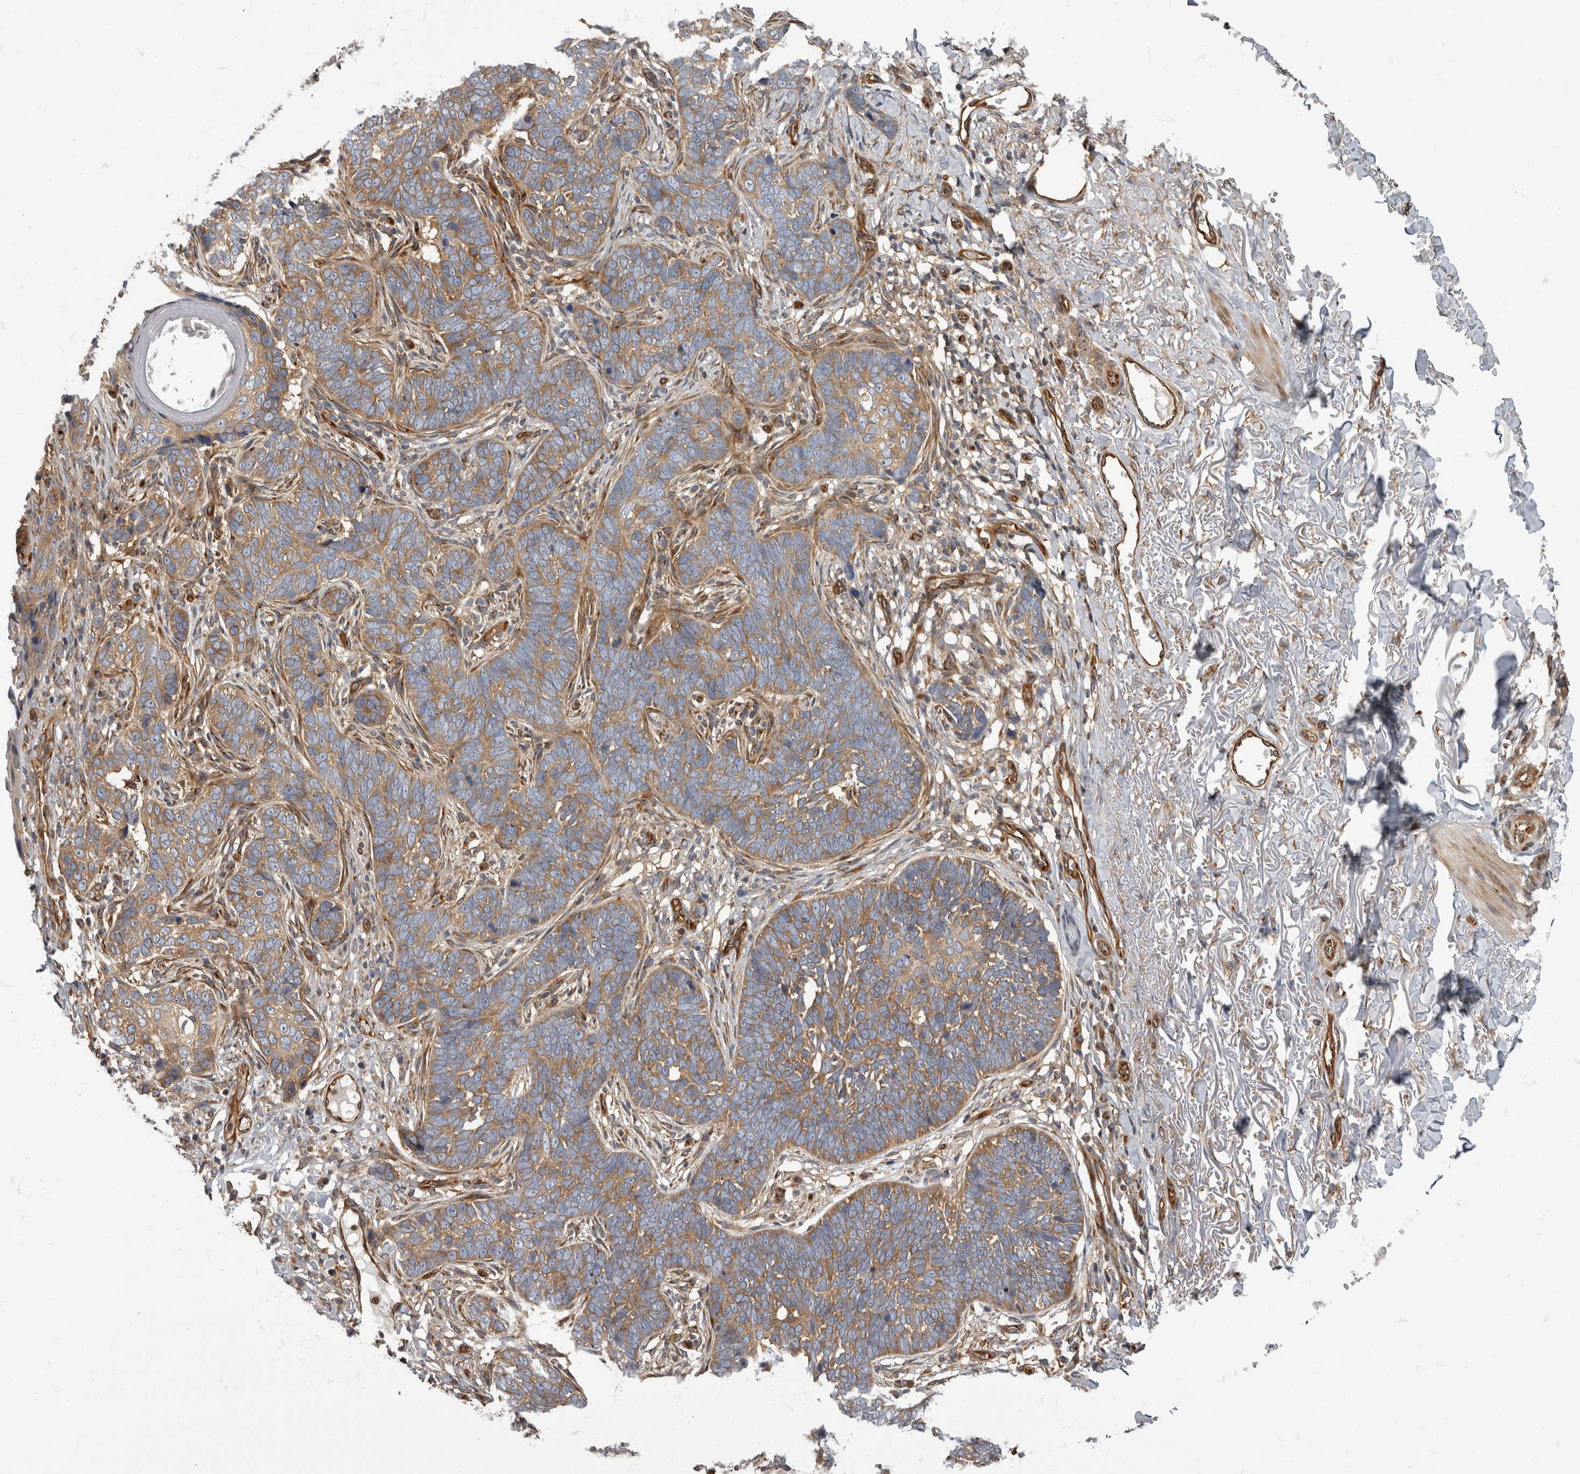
{"staining": {"intensity": "moderate", "quantity": ">75%", "location": "cytoplasmic/membranous"}, "tissue": "skin cancer", "cell_type": "Tumor cells", "image_type": "cancer", "snomed": [{"axis": "morphology", "description": "Normal tissue, NOS"}, {"axis": "morphology", "description": "Basal cell carcinoma"}, {"axis": "topography", "description": "Skin"}], "caption": "Protein staining reveals moderate cytoplasmic/membranous expression in approximately >75% of tumor cells in skin cancer (basal cell carcinoma).", "gene": "HOOK3", "patient": {"sex": "male", "age": 77}}